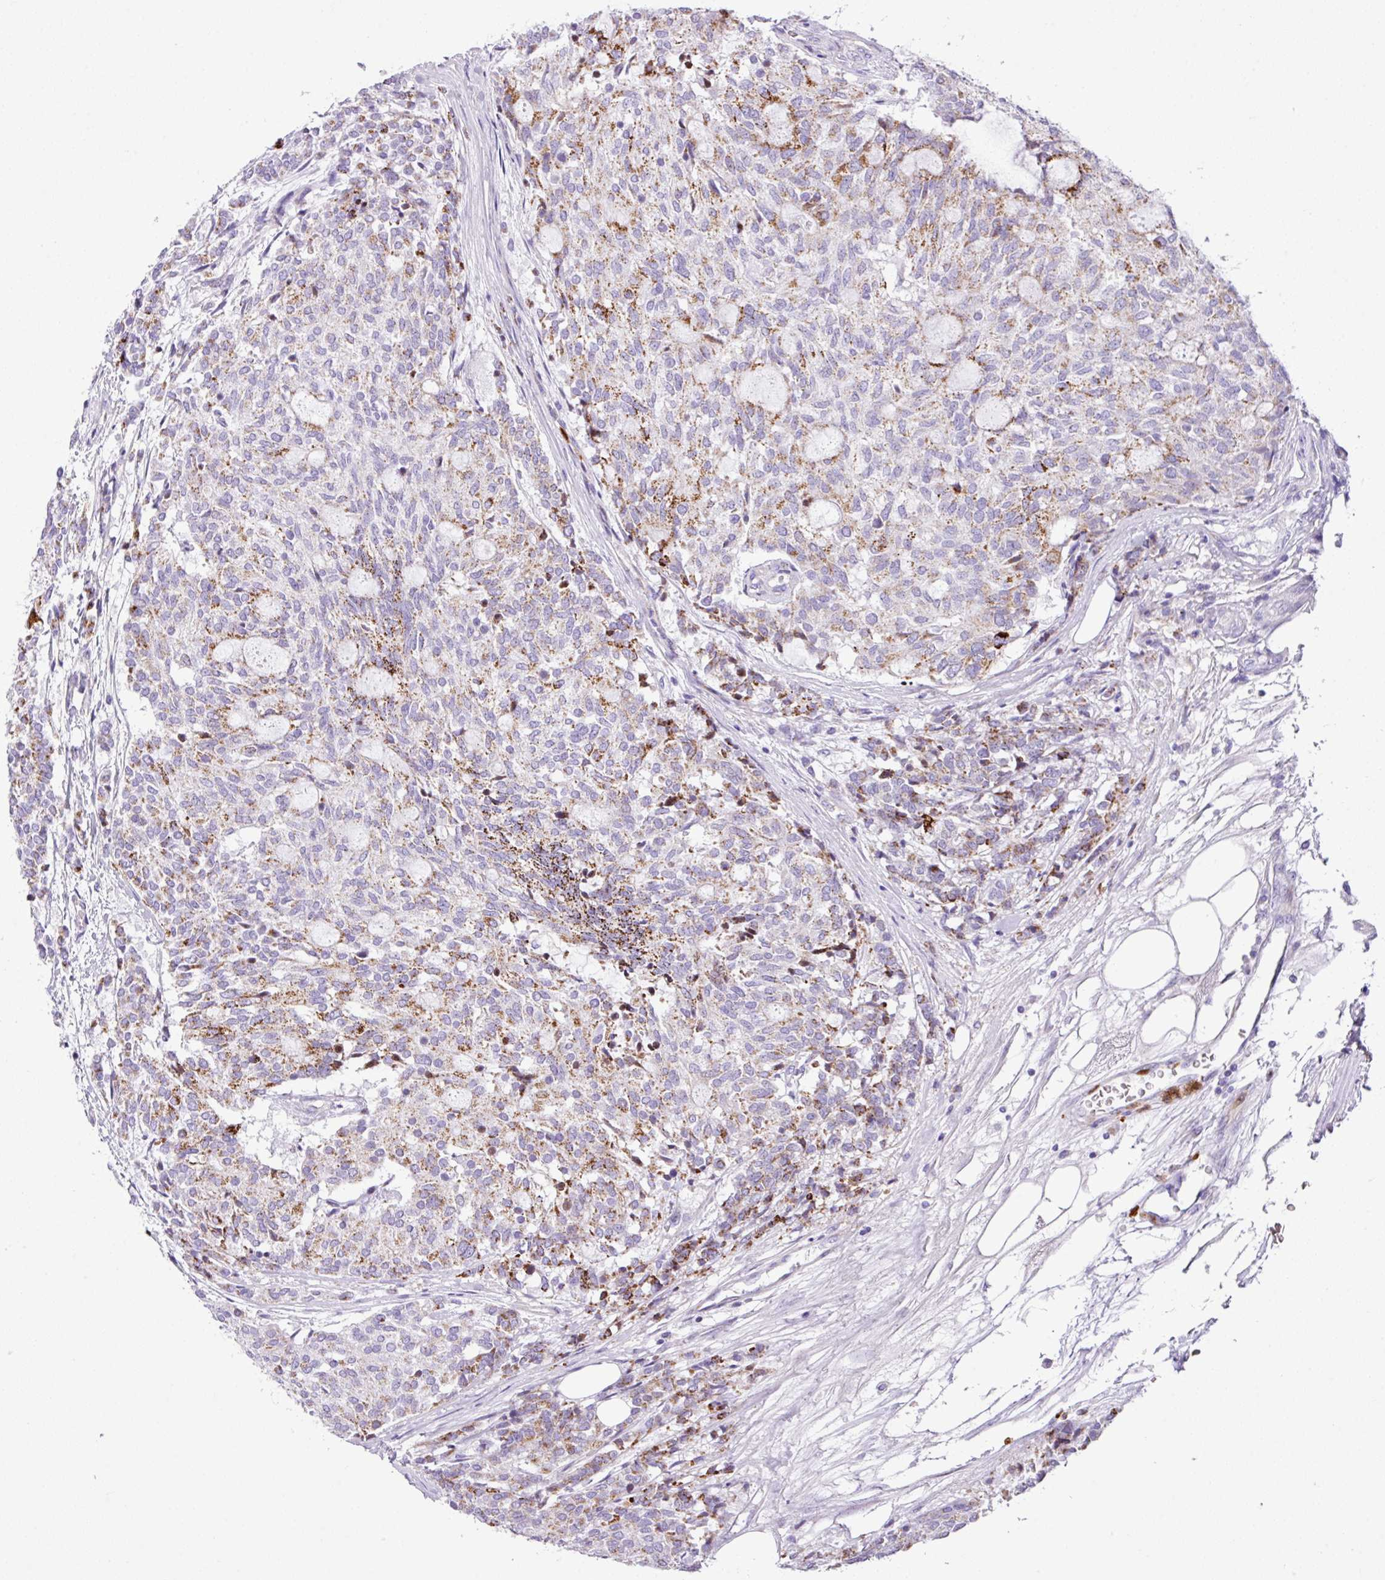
{"staining": {"intensity": "moderate", "quantity": "25%-75%", "location": "cytoplasmic/membranous"}, "tissue": "carcinoid", "cell_type": "Tumor cells", "image_type": "cancer", "snomed": [{"axis": "morphology", "description": "Carcinoid, malignant, NOS"}, {"axis": "topography", "description": "Pancreas"}], "caption": "This photomicrograph shows IHC staining of human malignant carcinoid, with medium moderate cytoplasmic/membranous expression in about 25%-75% of tumor cells.", "gene": "RCAN2", "patient": {"sex": "female", "age": 54}}